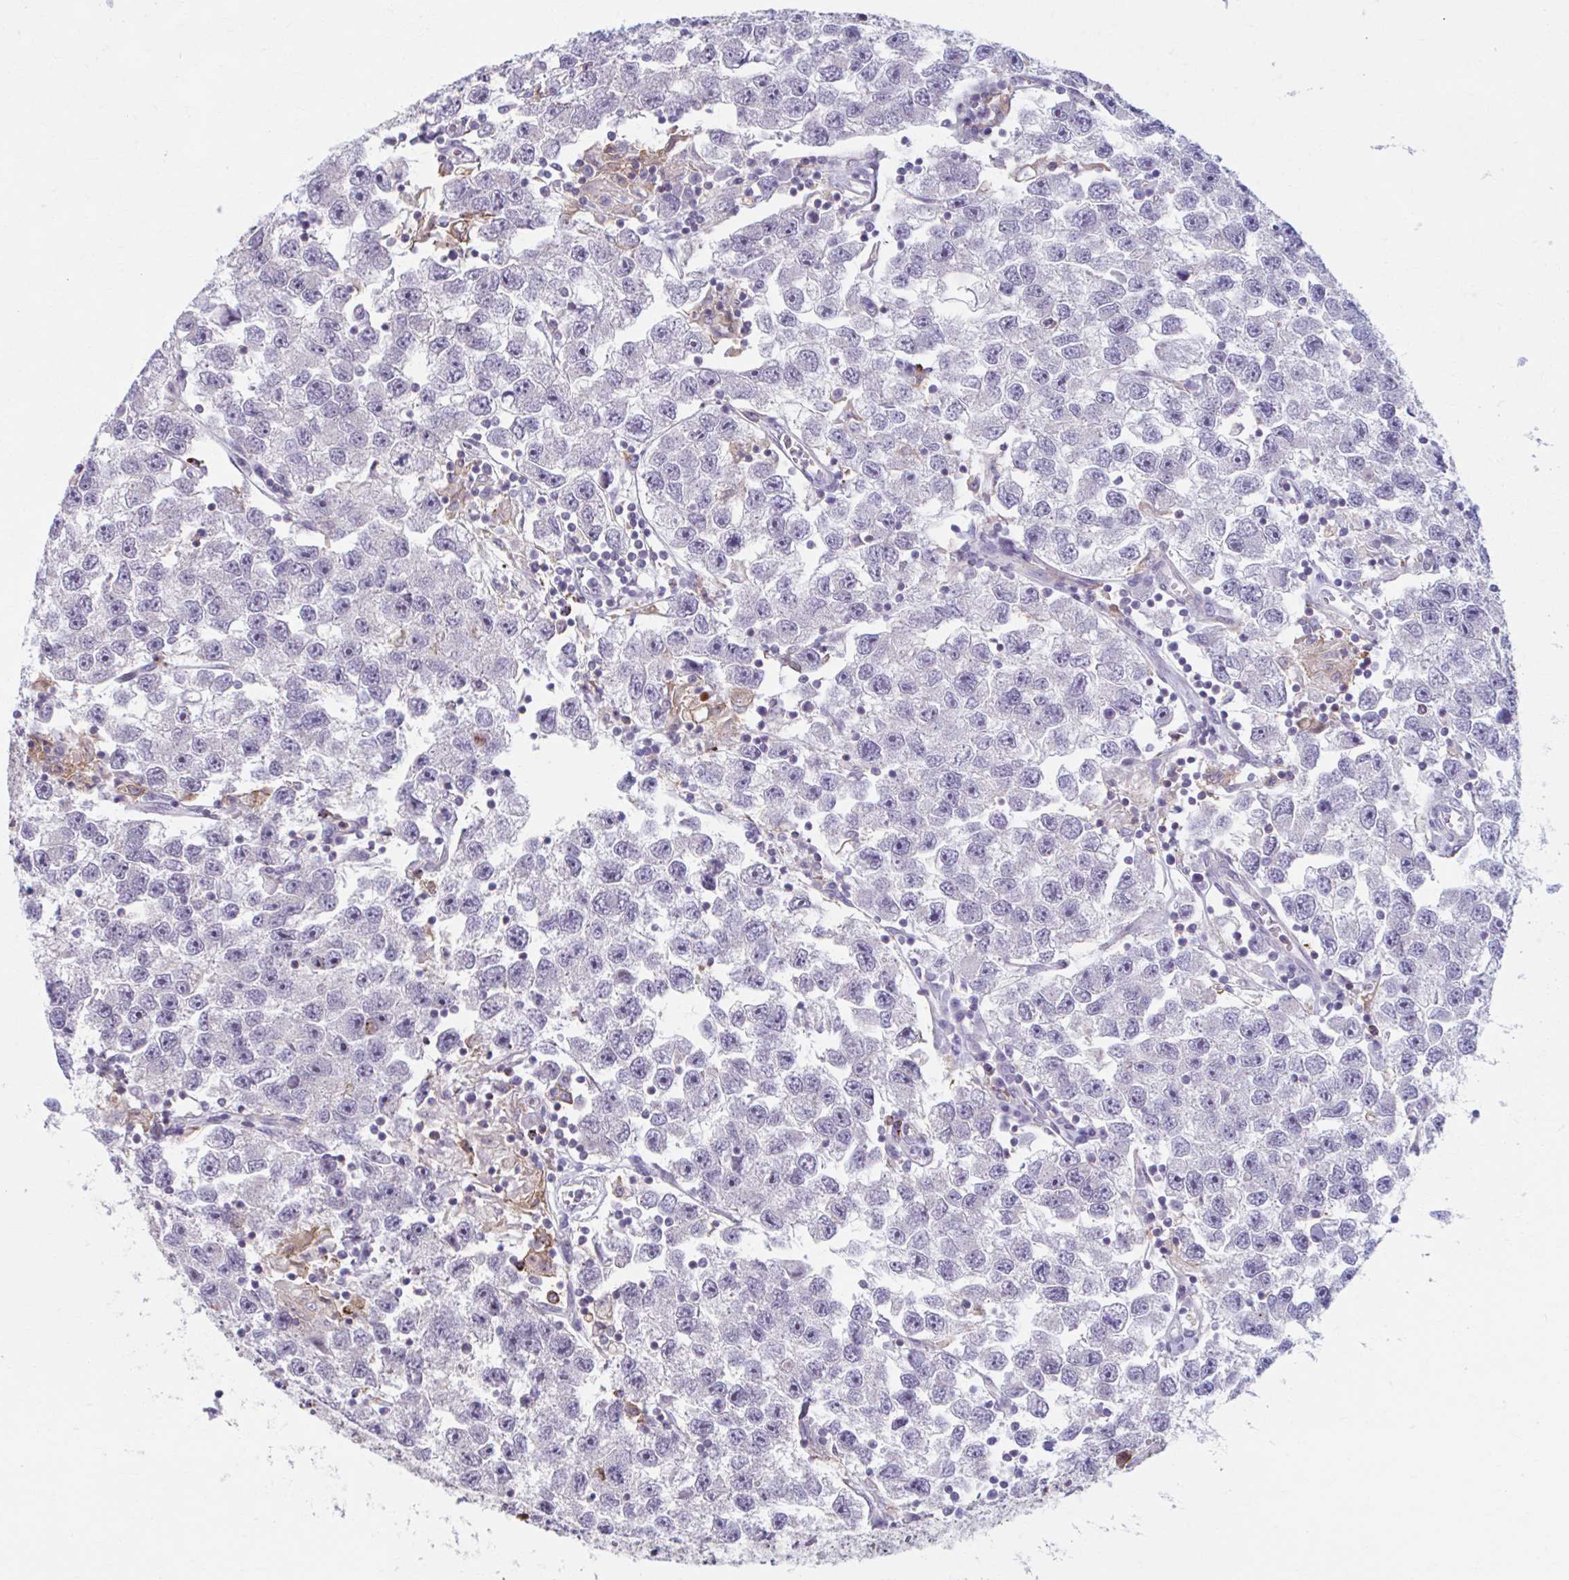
{"staining": {"intensity": "negative", "quantity": "none", "location": "none"}, "tissue": "testis cancer", "cell_type": "Tumor cells", "image_type": "cancer", "snomed": [{"axis": "morphology", "description": "Seminoma, NOS"}, {"axis": "topography", "description": "Testis"}], "caption": "The micrograph displays no staining of tumor cells in testis cancer.", "gene": "ADAT3", "patient": {"sex": "male", "age": 26}}